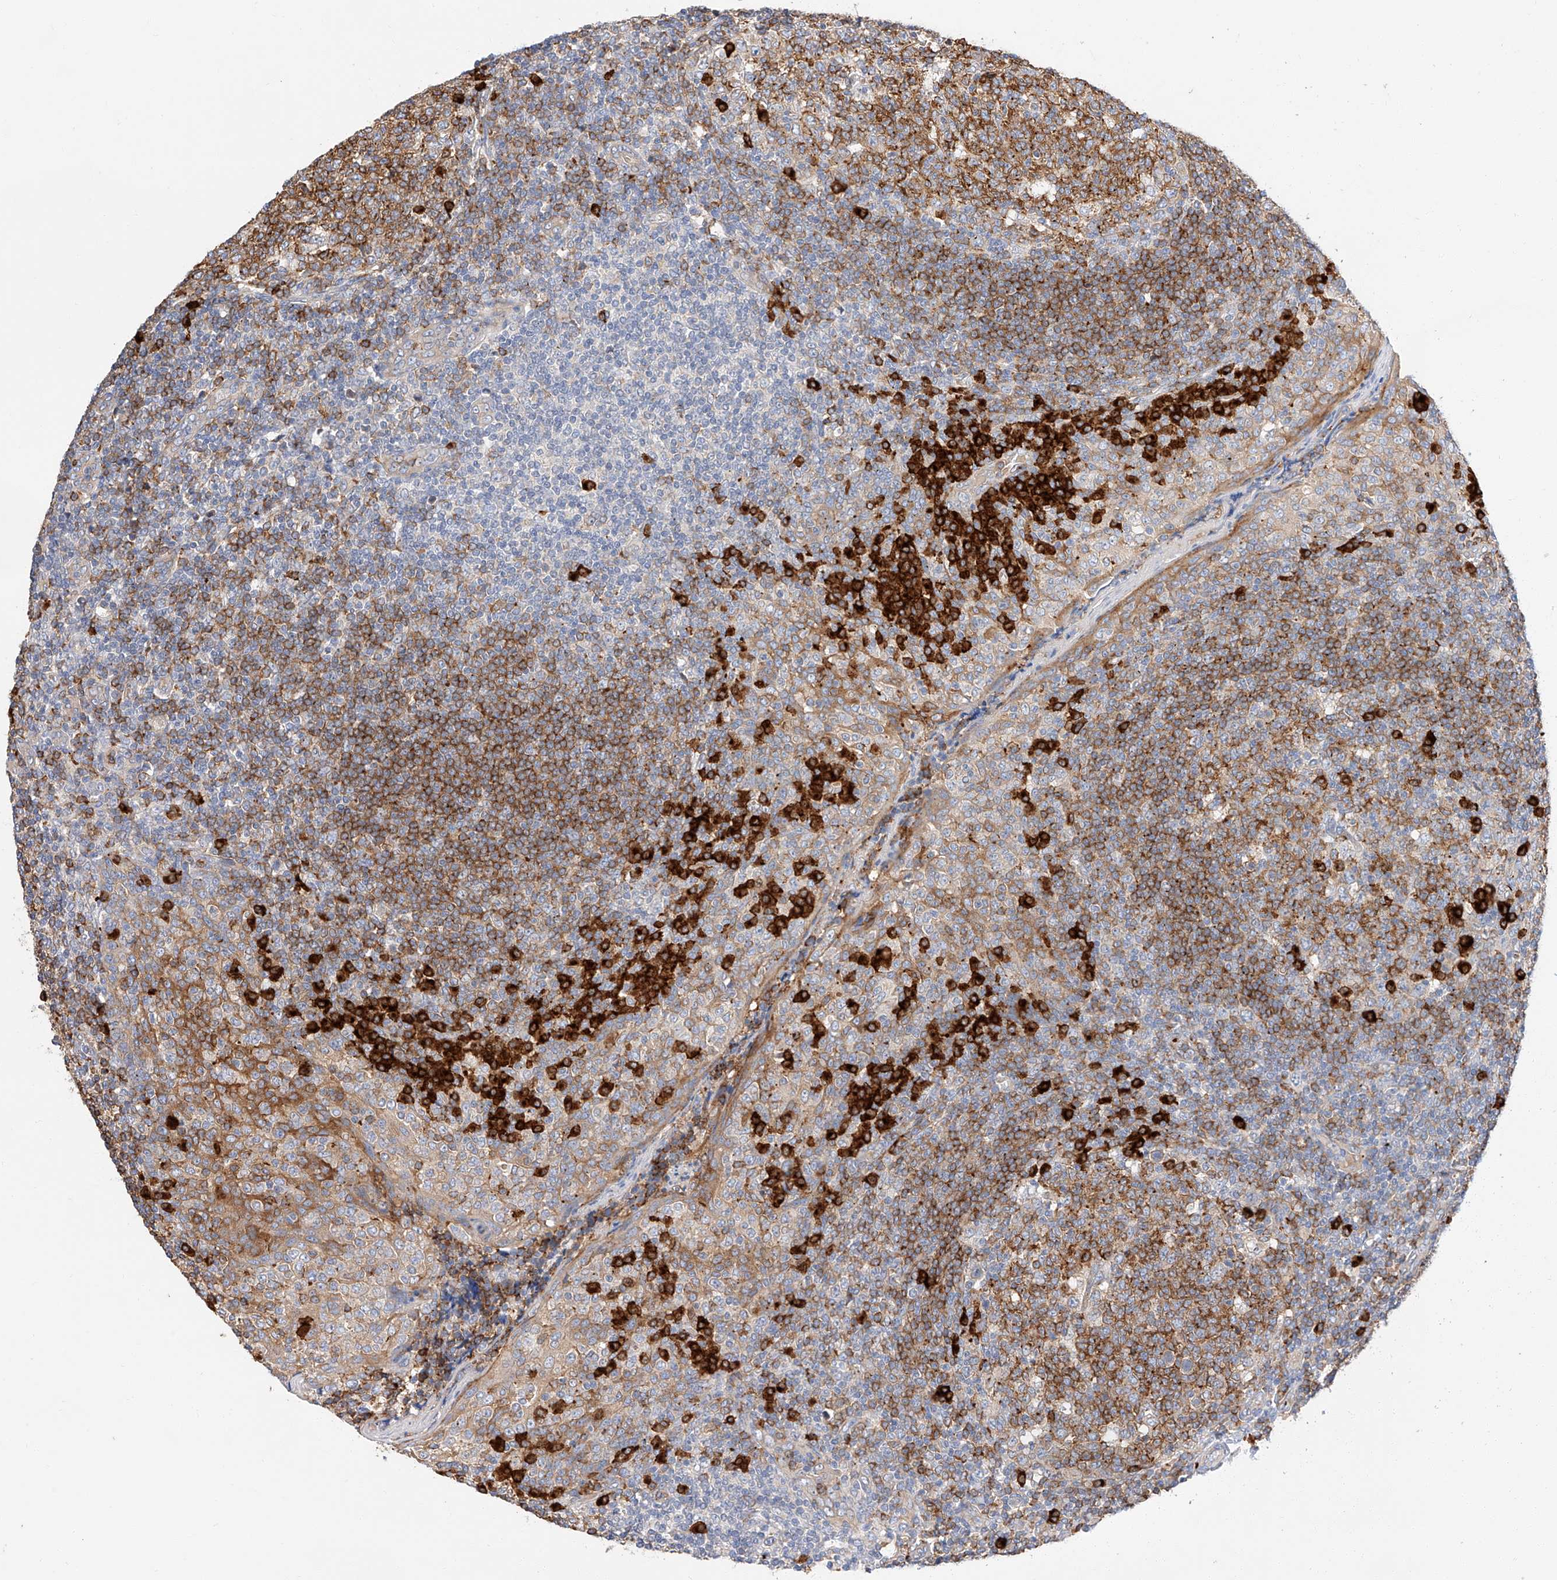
{"staining": {"intensity": "moderate", "quantity": ">75%", "location": "cytoplasmic/membranous"}, "tissue": "tonsil", "cell_type": "Germinal center cells", "image_type": "normal", "snomed": [{"axis": "morphology", "description": "Normal tissue, NOS"}, {"axis": "topography", "description": "Tonsil"}], "caption": "This photomicrograph demonstrates immunohistochemistry (IHC) staining of unremarkable human tonsil, with medium moderate cytoplasmic/membranous staining in approximately >75% of germinal center cells.", "gene": "GLMN", "patient": {"sex": "female", "age": 19}}